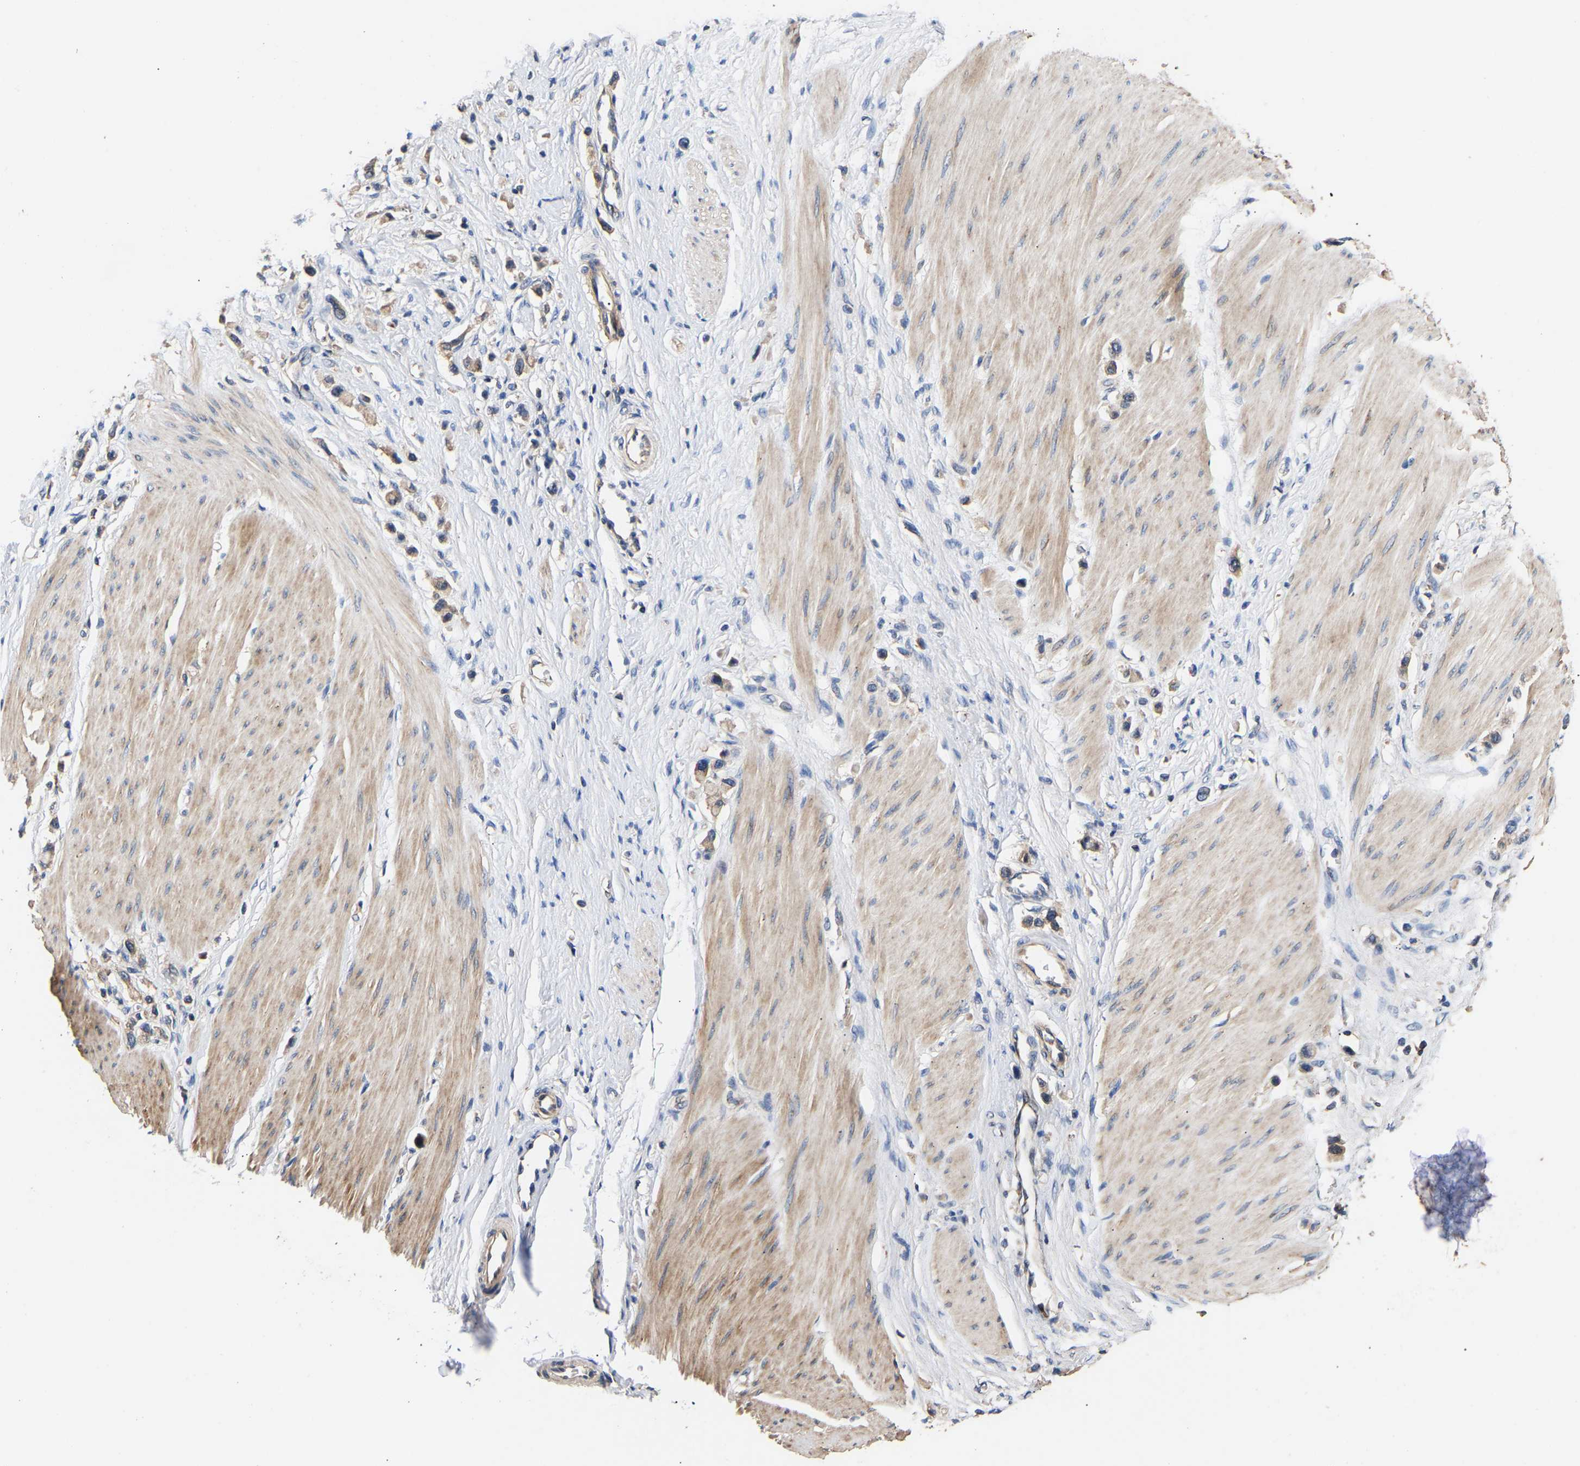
{"staining": {"intensity": "weak", "quantity": "25%-75%", "location": "cytoplasmic/membranous"}, "tissue": "stomach cancer", "cell_type": "Tumor cells", "image_type": "cancer", "snomed": [{"axis": "morphology", "description": "Adenocarcinoma, NOS"}, {"axis": "topography", "description": "Stomach"}], "caption": "The photomicrograph reveals staining of stomach cancer, revealing weak cytoplasmic/membranous protein expression (brown color) within tumor cells. The protein of interest is shown in brown color, while the nuclei are stained blue.", "gene": "LRBA", "patient": {"sex": "female", "age": 65}}